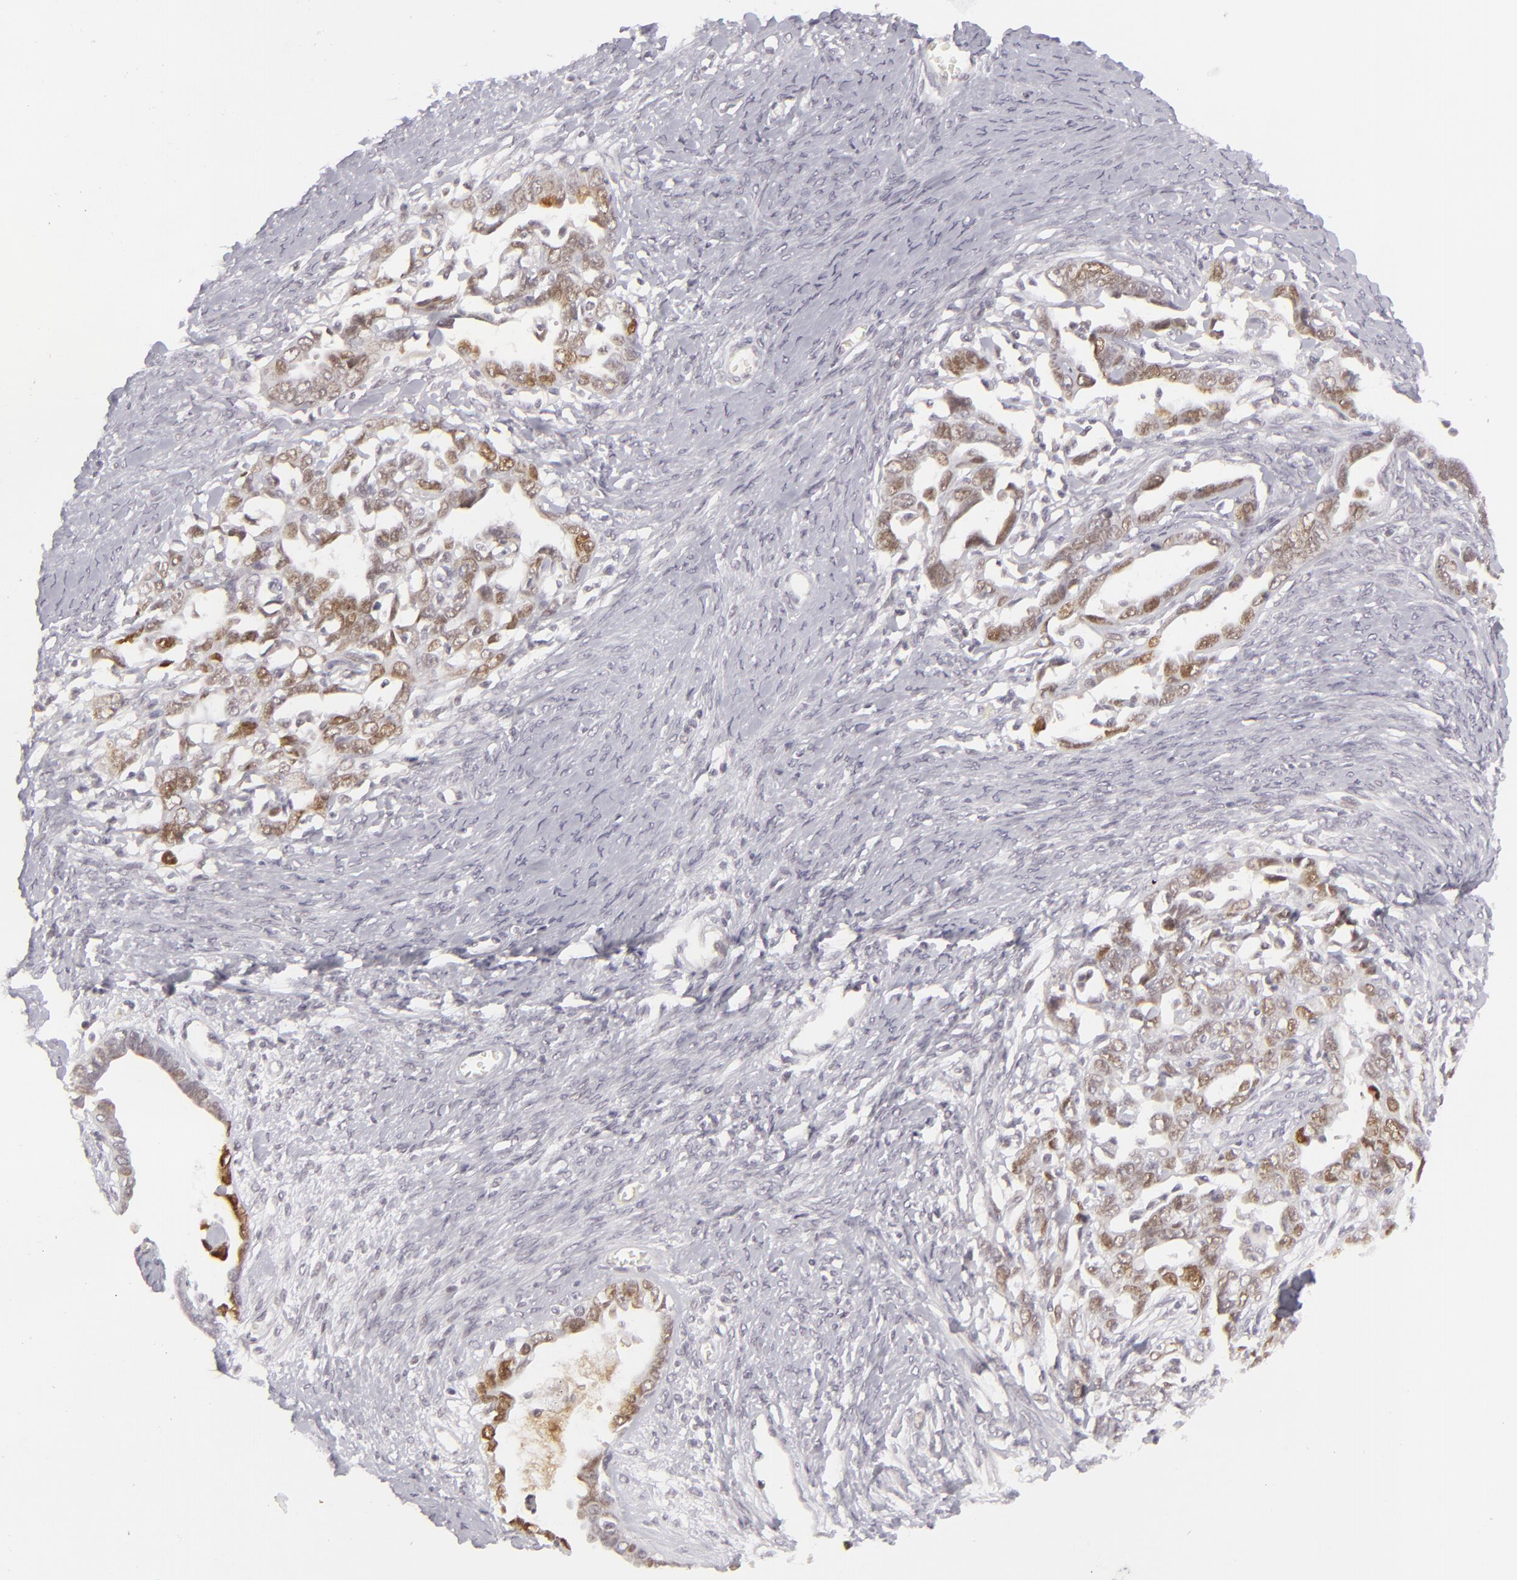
{"staining": {"intensity": "weak", "quantity": "25%-75%", "location": "nuclear"}, "tissue": "ovarian cancer", "cell_type": "Tumor cells", "image_type": "cancer", "snomed": [{"axis": "morphology", "description": "Cystadenocarcinoma, serous, NOS"}, {"axis": "topography", "description": "Ovary"}], "caption": "Ovarian serous cystadenocarcinoma stained for a protein (brown) exhibits weak nuclear positive staining in about 25%-75% of tumor cells.", "gene": "SIX1", "patient": {"sex": "female", "age": 69}}